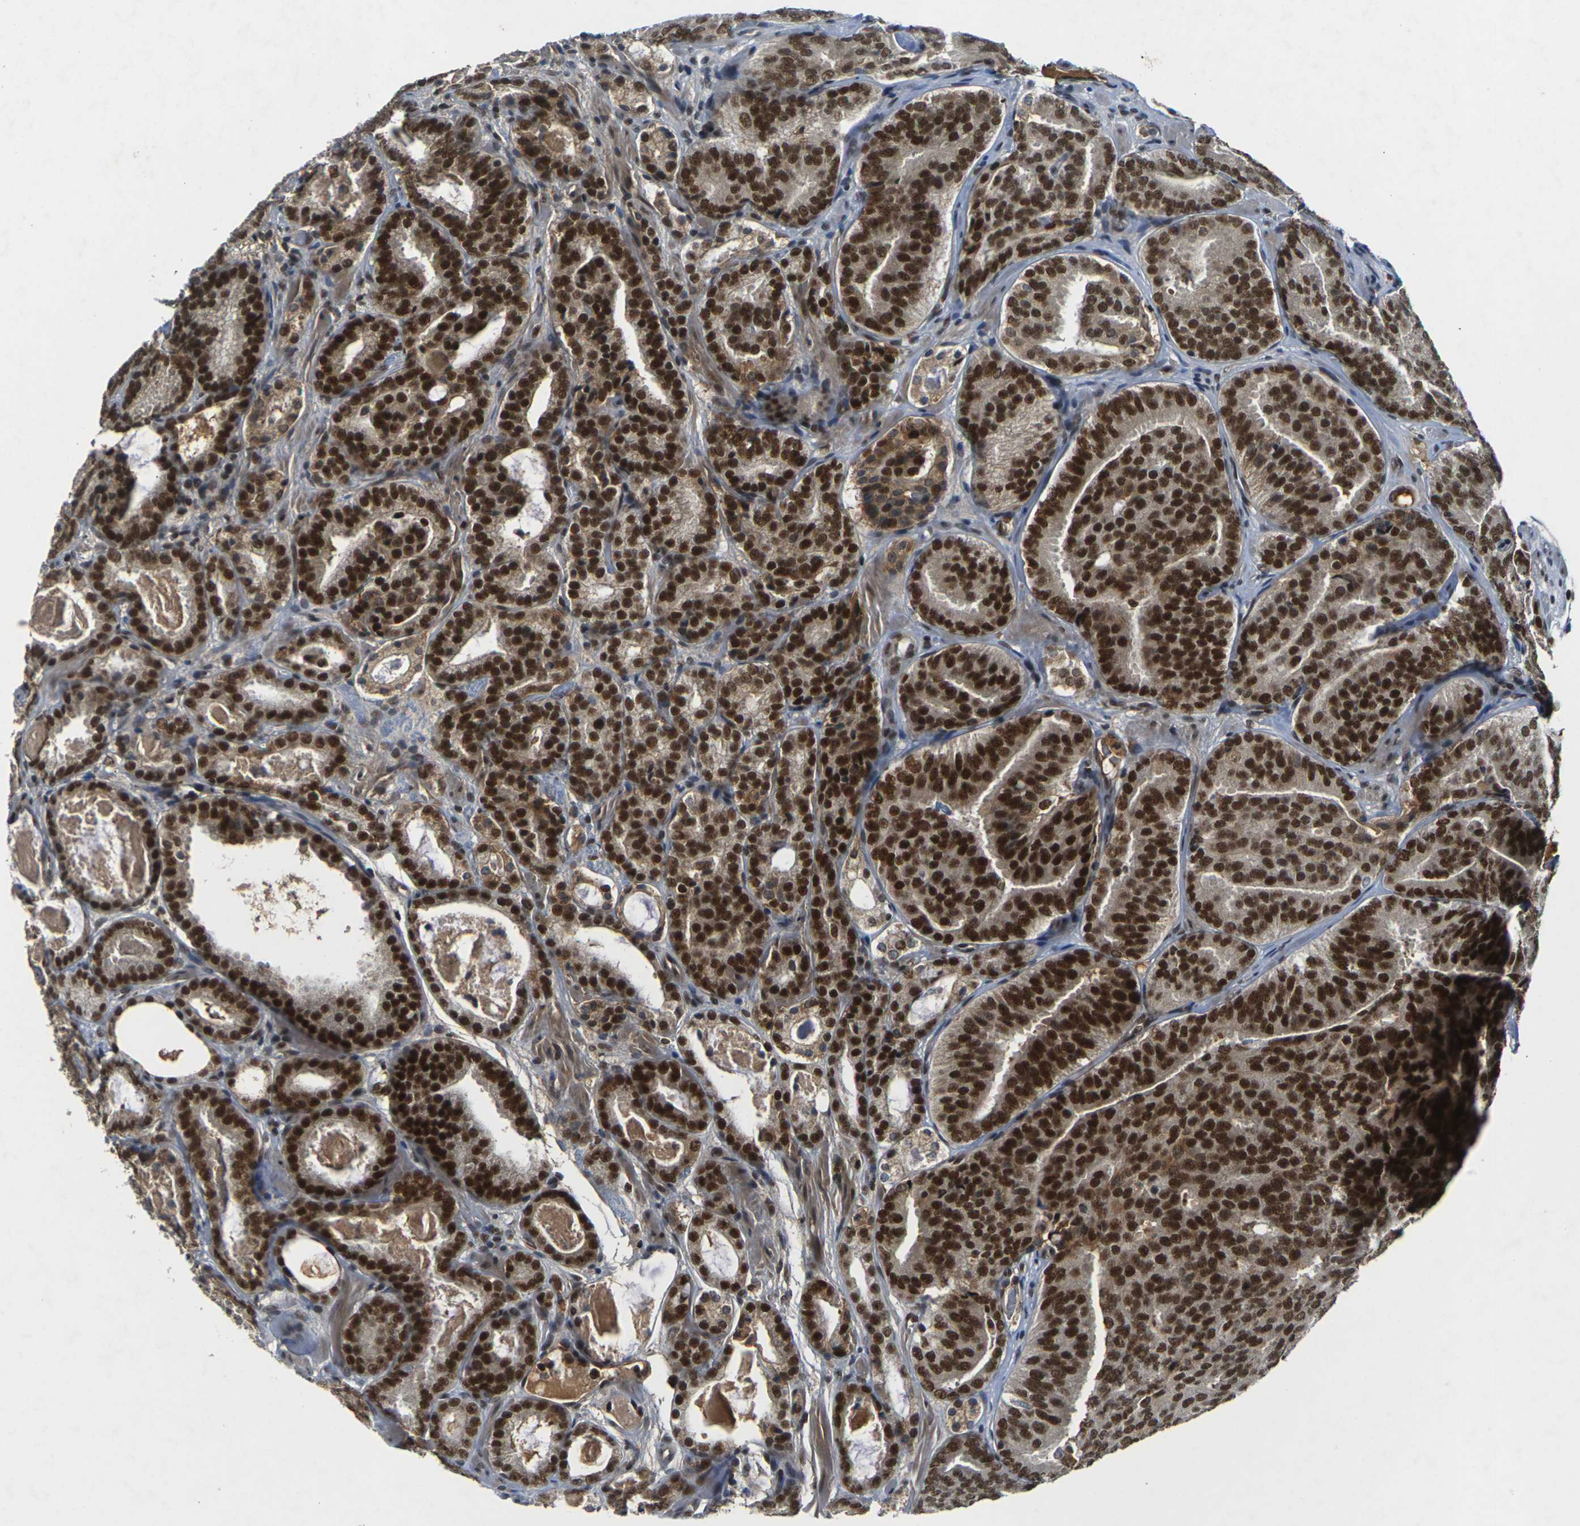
{"staining": {"intensity": "strong", "quantity": ">75%", "location": "cytoplasmic/membranous,nuclear"}, "tissue": "prostate cancer", "cell_type": "Tumor cells", "image_type": "cancer", "snomed": [{"axis": "morphology", "description": "Adenocarcinoma, Low grade"}, {"axis": "topography", "description": "Prostate"}], "caption": "Immunohistochemistry photomicrograph of human prostate cancer stained for a protein (brown), which reveals high levels of strong cytoplasmic/membranous and nuclear staining in about >75% of tumor cells.", "gene": "NELFA", "patient": {"sex": "male", "age": 69}}